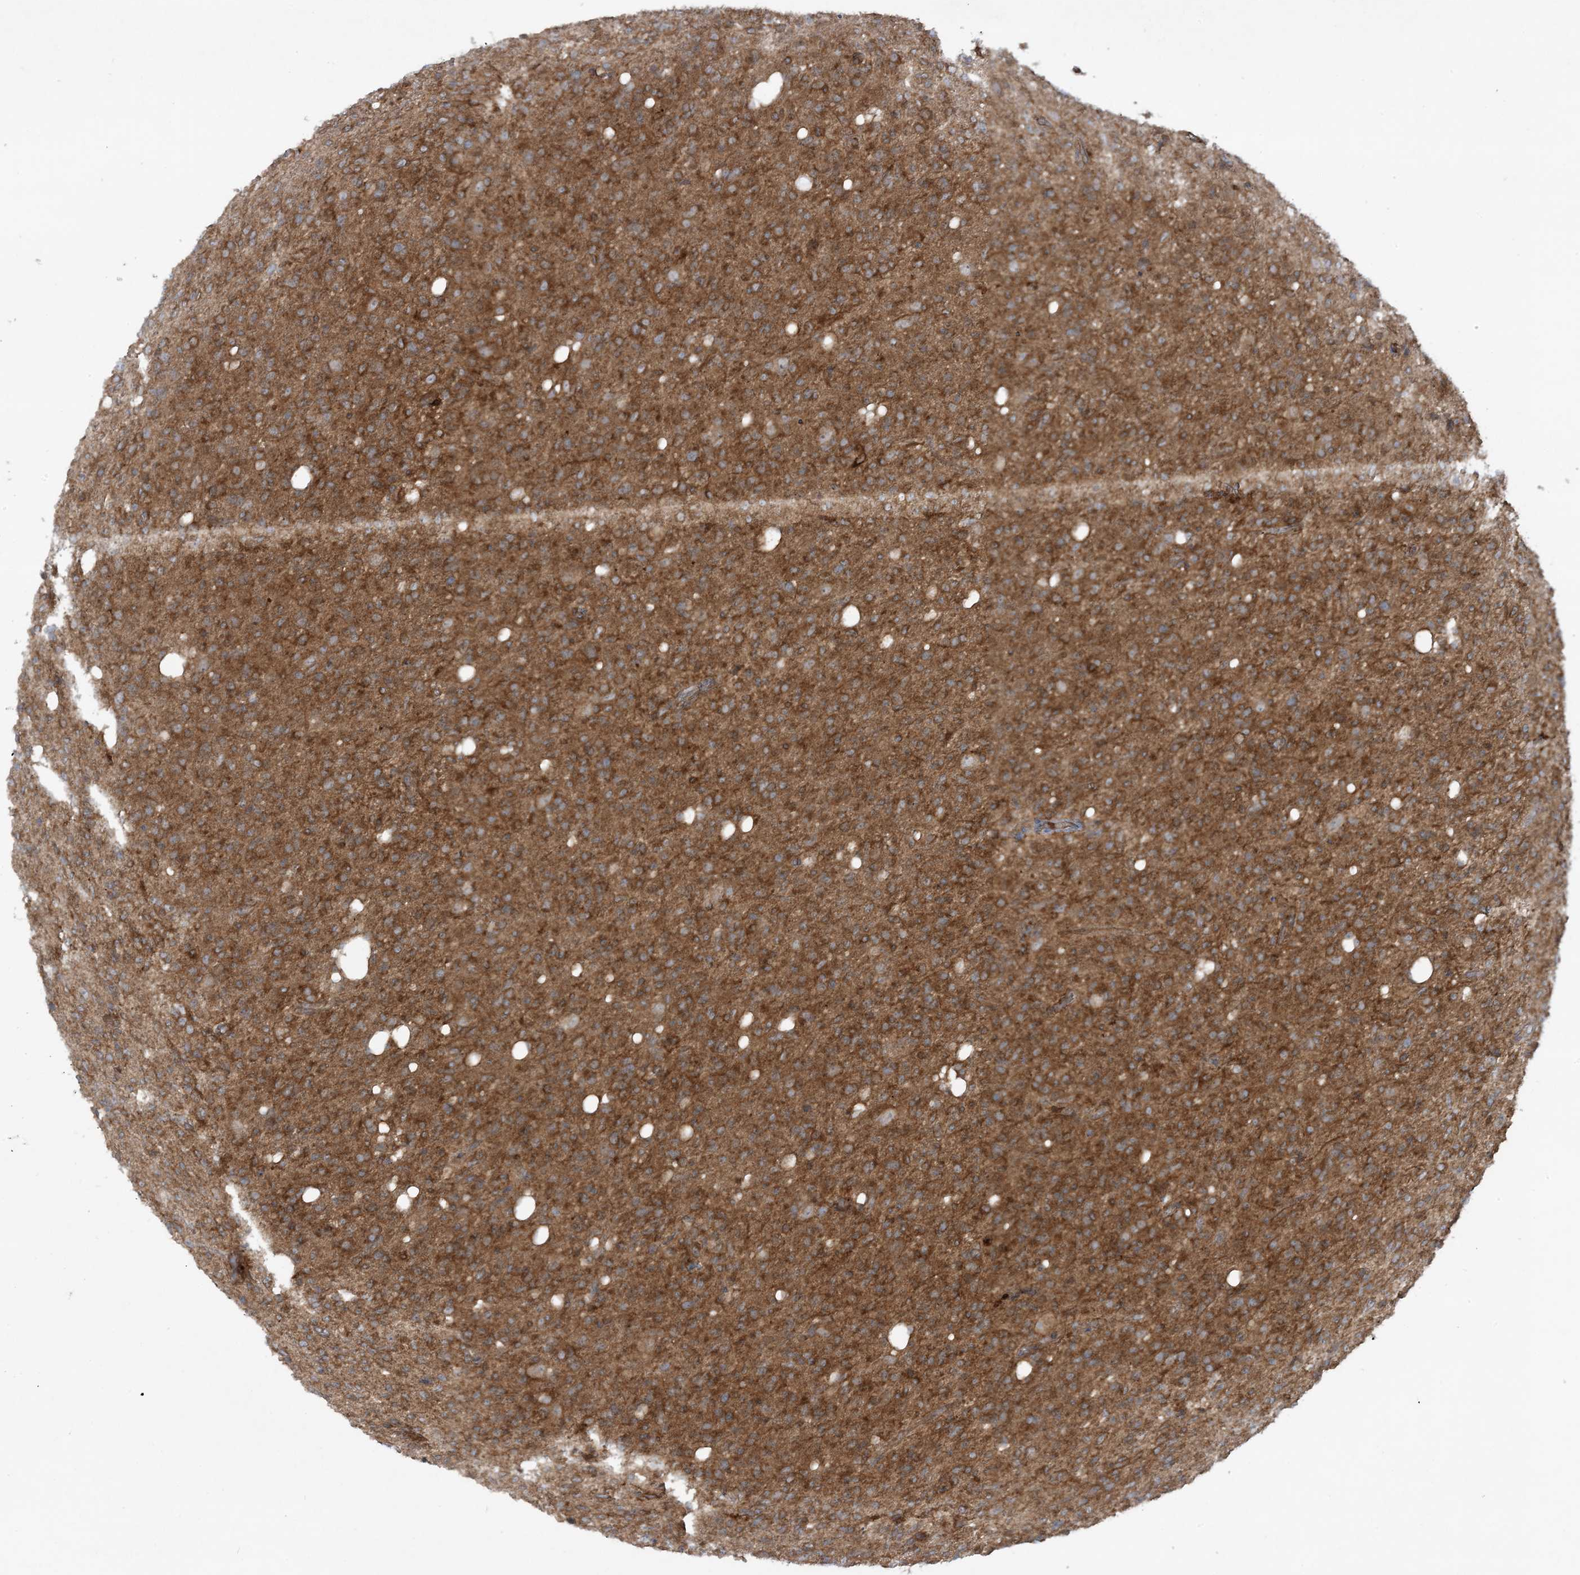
{"staining": {"intensity": "moderate", "quantity": ">75%", "location": "cytoplasmic/membranous"}, "tissue": "glioma", "cell_type": "Tumor cells", "image_type": "cancer", "snomed": [{"axis": "morphology", "description": "Glioma, malignant, High grade"}, {"axis": "topography", "description": "Brain"}], "caption": "Protein analysis of glioma tissue reveals moderate cytoplasmic/membranous staining in about >75% of tumor cells. (Stains: DAB (3,3'-diaminobenzidine) in brown, nuclei in blue, Microscopy: brightfield microscopy at high magnification).", "gene": "STAM2", "patient": {"sex": "female", "age": 57}}